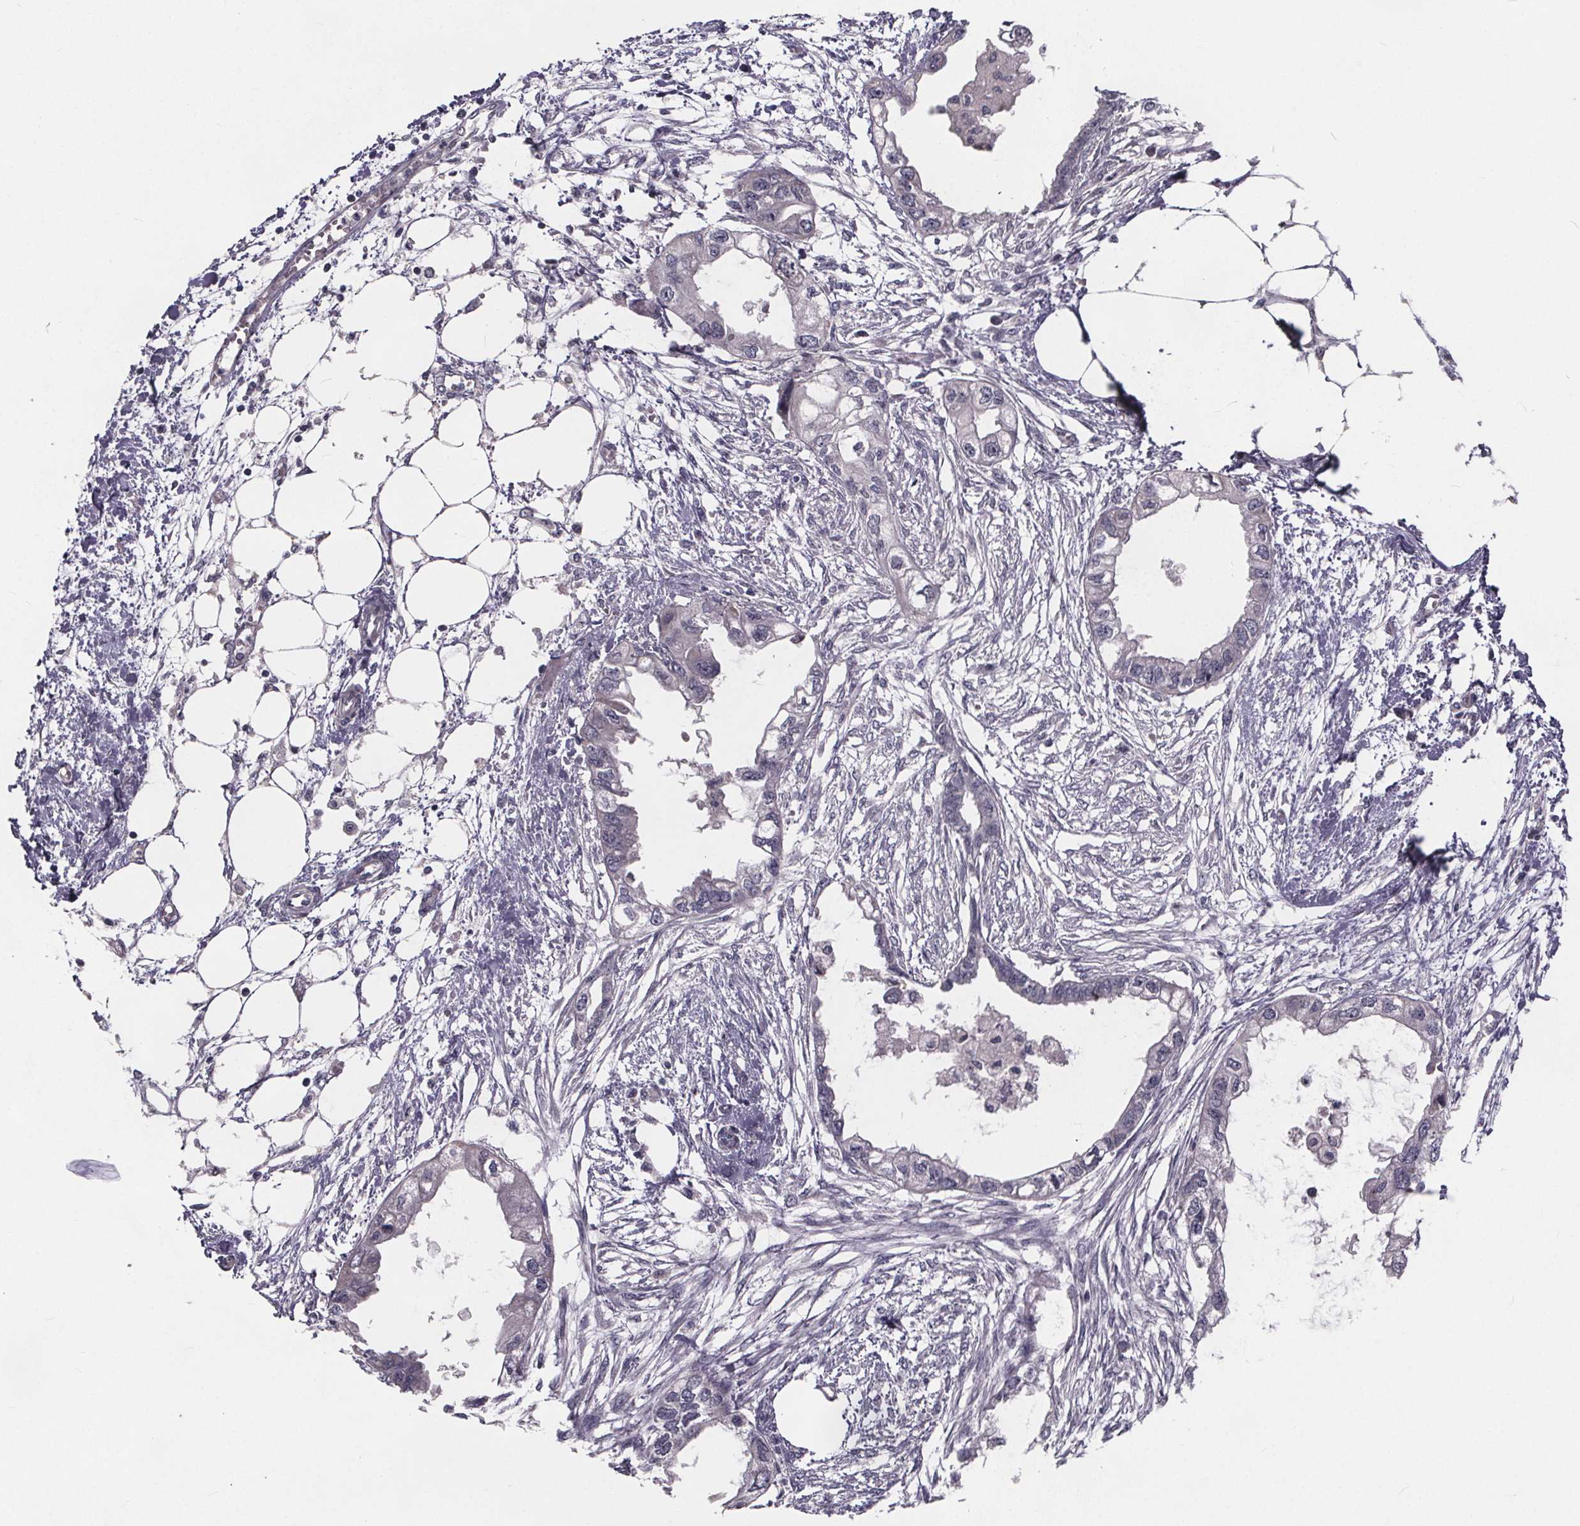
{"staining": {"intensity": "negative", "quantity": "none", "location": "none"}, "tissue": "endometrial cancer", "cell_type": "Tumor cells", "image_type": "cancer", "snomed": [{"axis": "morphology", "description": "Adenocarcinoma, NOS"}, {"axis": "morphology", "description": "Adenocarcinoma, metastatic, NOS"}, {"axis": "topography", "description": "Adipose tissue"}, {"axis": "topography", "description": "Endometrium"}], "caption": "Tumor cells show no significant positivity in endometrial cancer.", "gene": "FAM181B", "patient": {"sex": "female", "age": 67}}